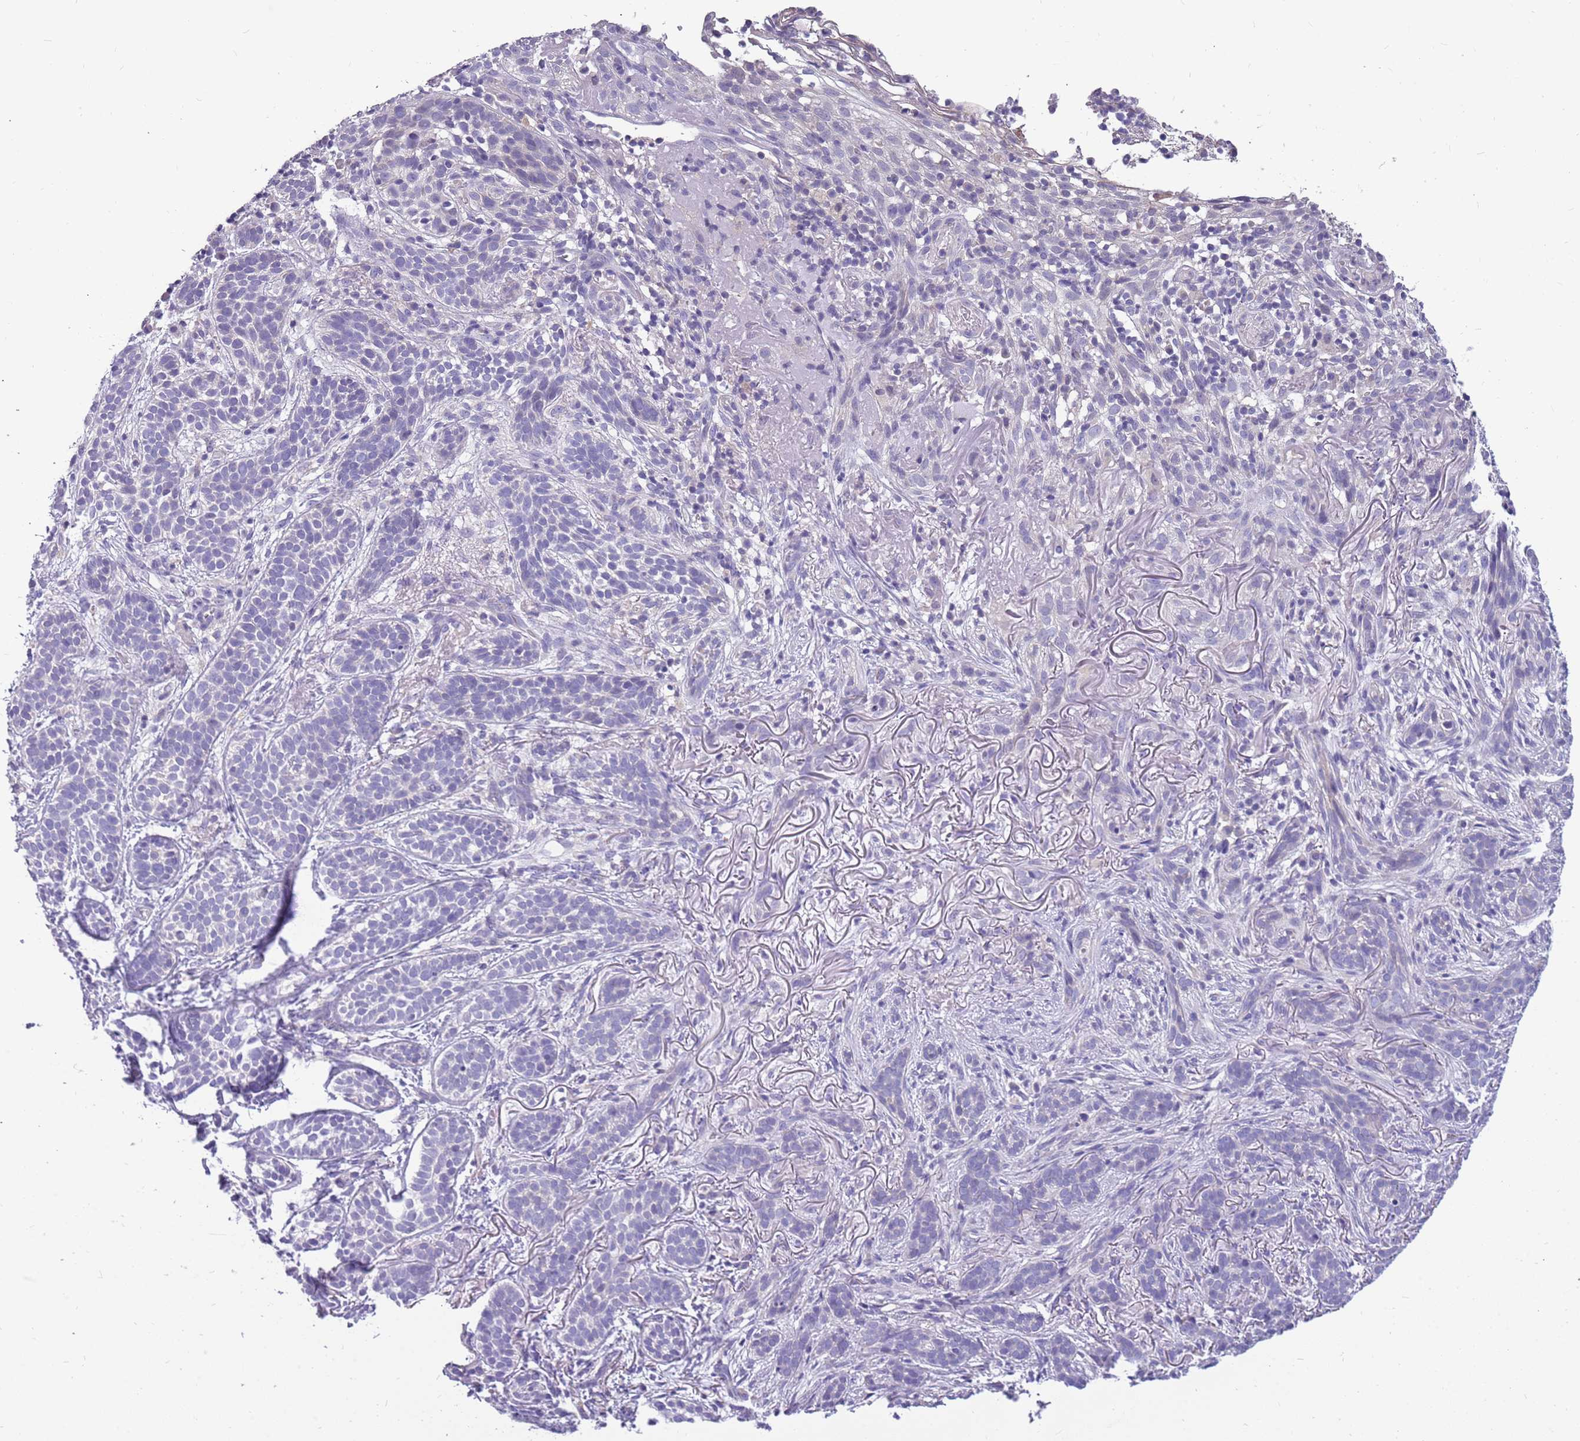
{"staining": {"intensity": "negative", "quantity": "none", "location": "none"}, "tissue": "skin cancer", "cell_type": "Tumor cells", "image_type": "cancer", "snomed": [{"axis": "morphology", "description": "Basal cell carcinoma"}, {"axis": "topography", "description": "Skin"}], "caption": "A photomicrograph of skin basal cell carcinoma stained for a protein exhibits no brown staining in tumor cells. The staining was performed using DAB (3,3'-diaminobenzidine) to visualize the protein expression in brown, while the nuclei were stained in blue with hematoxylin (Magnification: 20x).", "gene": "RHCG", "patient": {"sex": "male", "age": 71}}